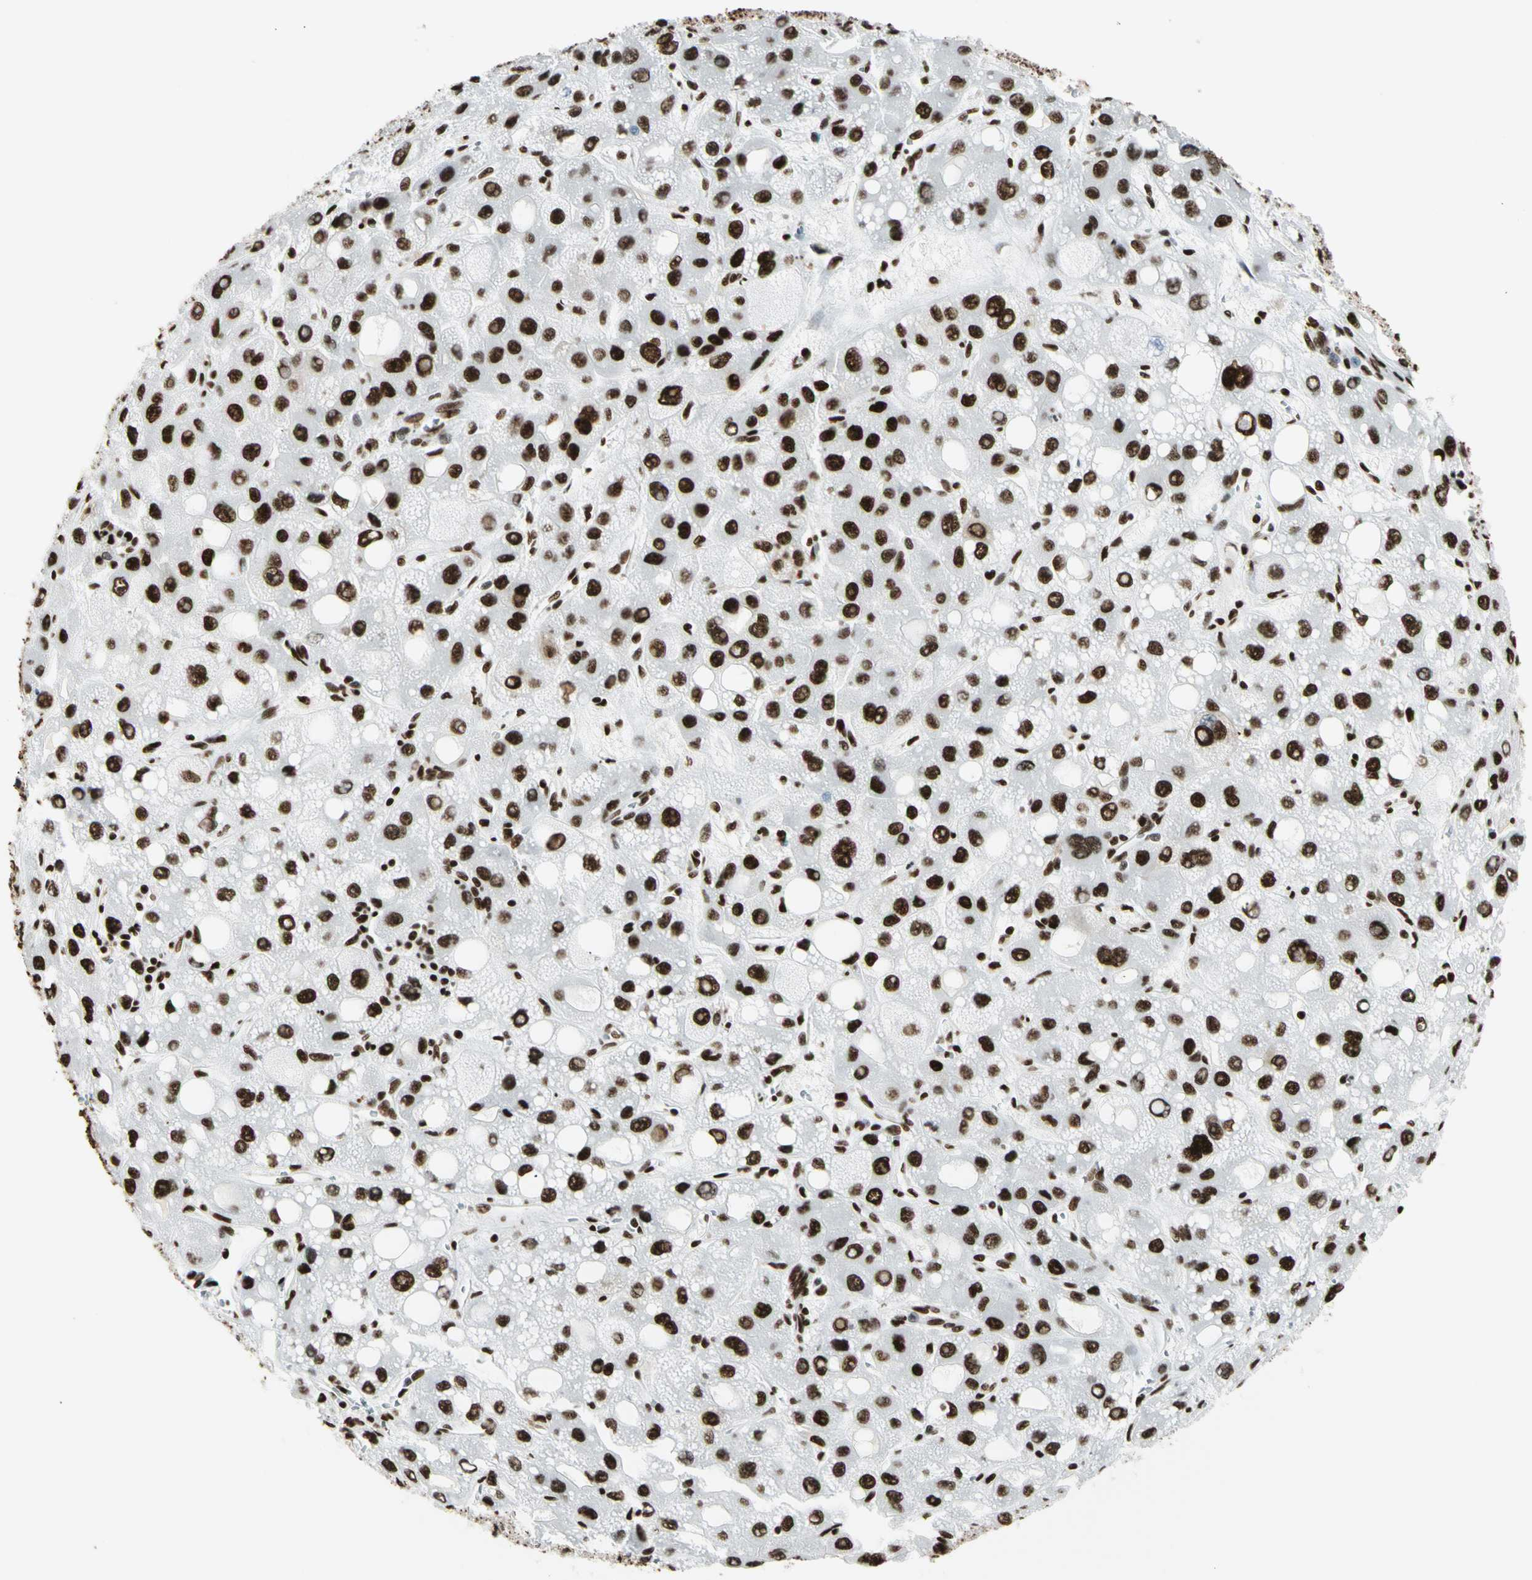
{"staining": {"intensity": "strong", "quantity": ">75%", "location": "nuclear"}, "tissue": "liver cancer", "cell_type": "Tumor cells", "image_type": "cancer", "snomed": [{"axis": "morphology", "description": "Carcinoma, Hepatocellular, NOS"}, {"axis": "topography", "description": "Liver"}], "caption": "Immunohistochemistry (IHC) (DAB (3,3'-diaminobenzidine)) staining of human liver cancer (hepatocellular carcinoma) exhibits strong nuclear protein positivity in about >75% of tumor cells.", "gene": "CCAR1", "patient": {"sex": "male", "age": 55}}